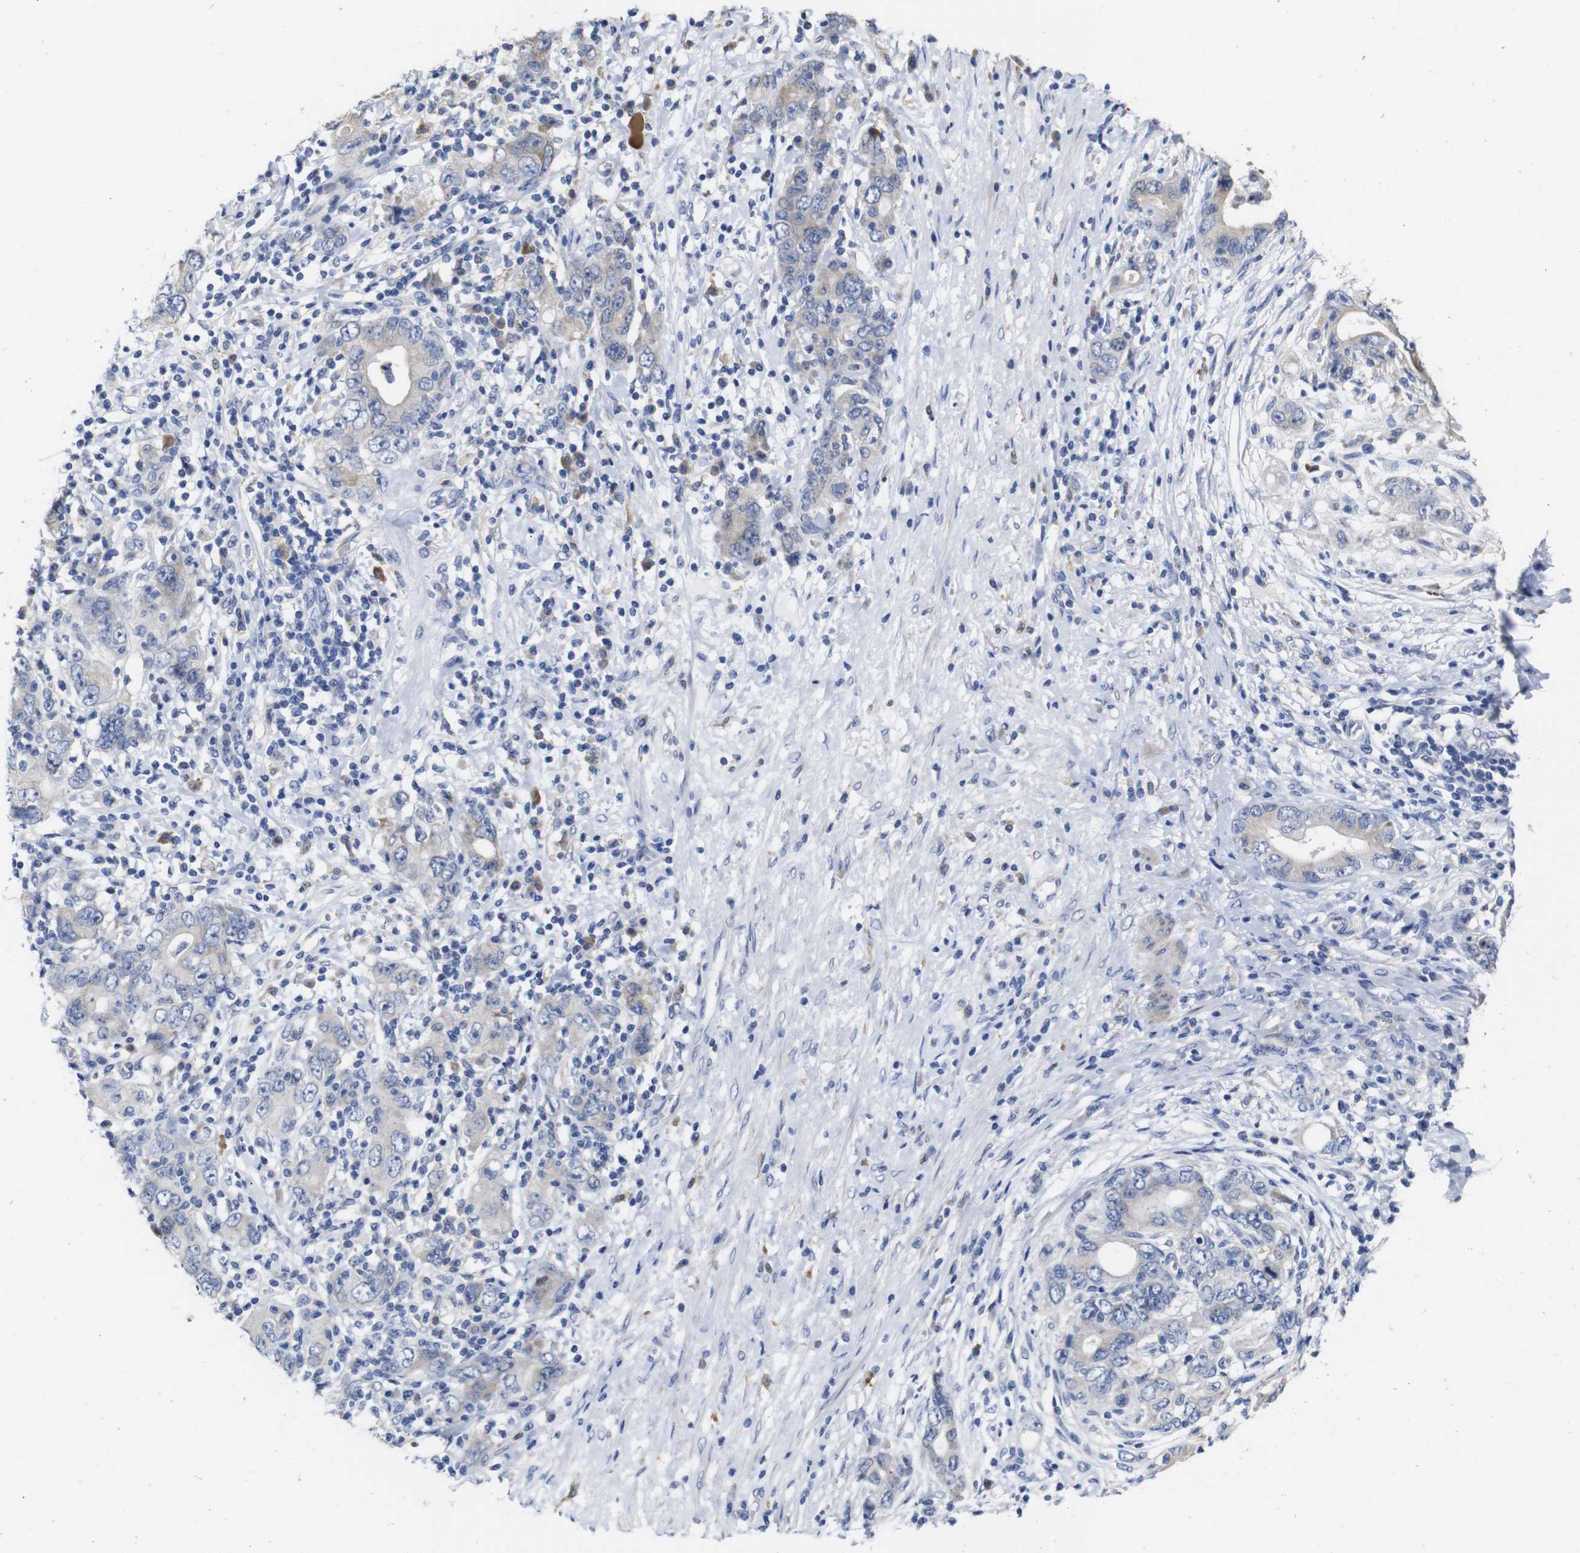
{"staining": {"intensity": "weak", "quantity": "25%-75%", "location": "cytoplasmic/membranous"}, "tissue": "stomach cancer", "cell_type": "Tumor cells", "image_type": "cancer", "snomed": [{"axis": "morphology", "description": "Adenocarcinoma, NOS"}, {"axis": "topography", "description": "Stomach, lower"}], "caption": "Adenocarcinoma (stomach) stained for a protein (brown) displays weak cytoplasmic/membranous positive expression in approximately 25%-75% of tumor cells.", "gene": "TCEAL9", "patient": {"sex": "female", "age": 93}}